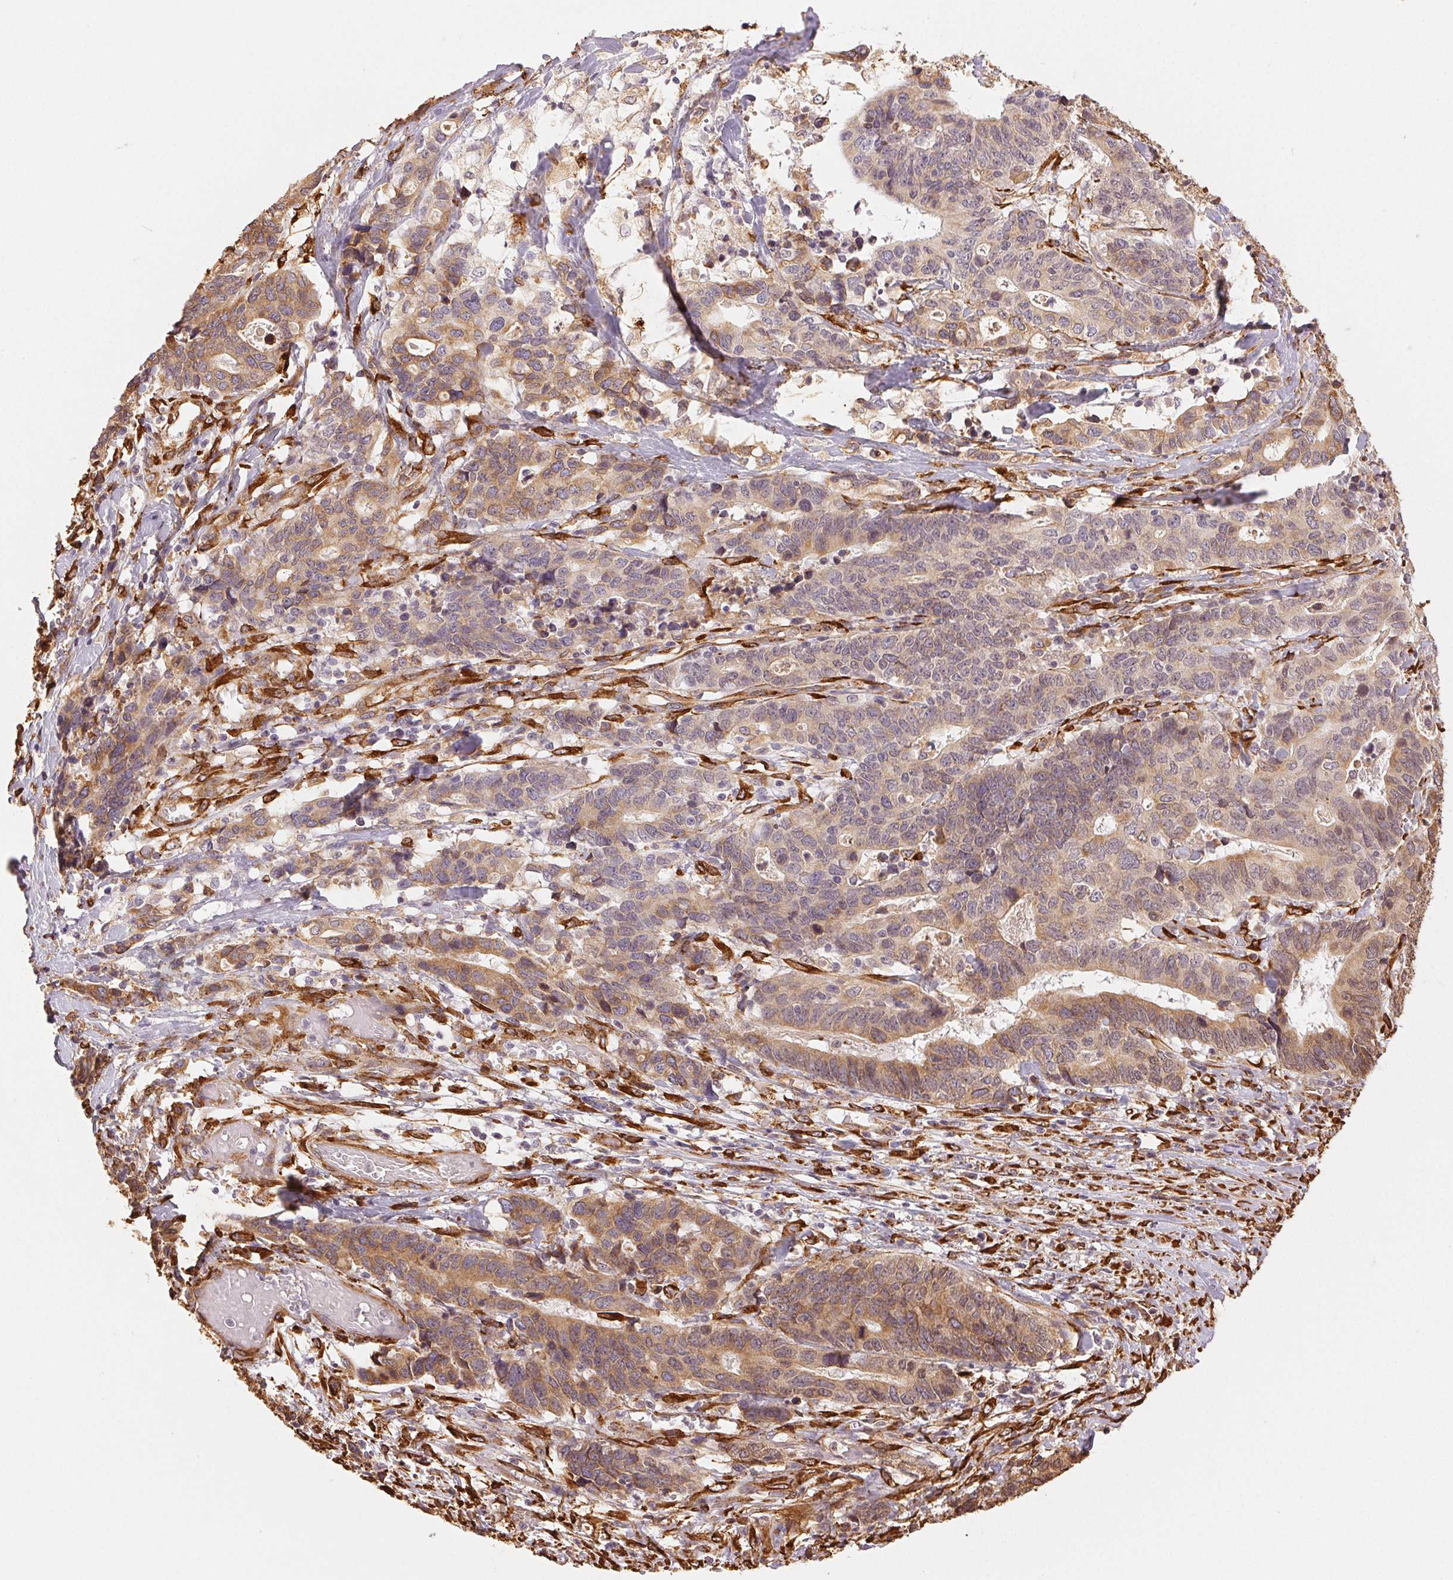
{"staining": {"intensity": "weak", "quantity": ">75%", "location": "cytoplasmic/membranous"}, "tissue": "stomach cancer", "cell_type": "Tumor cells", "image_type": "cancer", "snomed": [{"axis": "morphology", "description": "Adenocarcinoma, NOS"}, {"axis": "topography", "description": "Stomach, upper"}], "caption": "Immunohistochemical staining of stomach cancer exhibits weak cytoplasmic/membranous protein staining in approximately >75% of tumor cells.", "gene": "RCN3", "patient": {"sex": "female", "age": 67}}